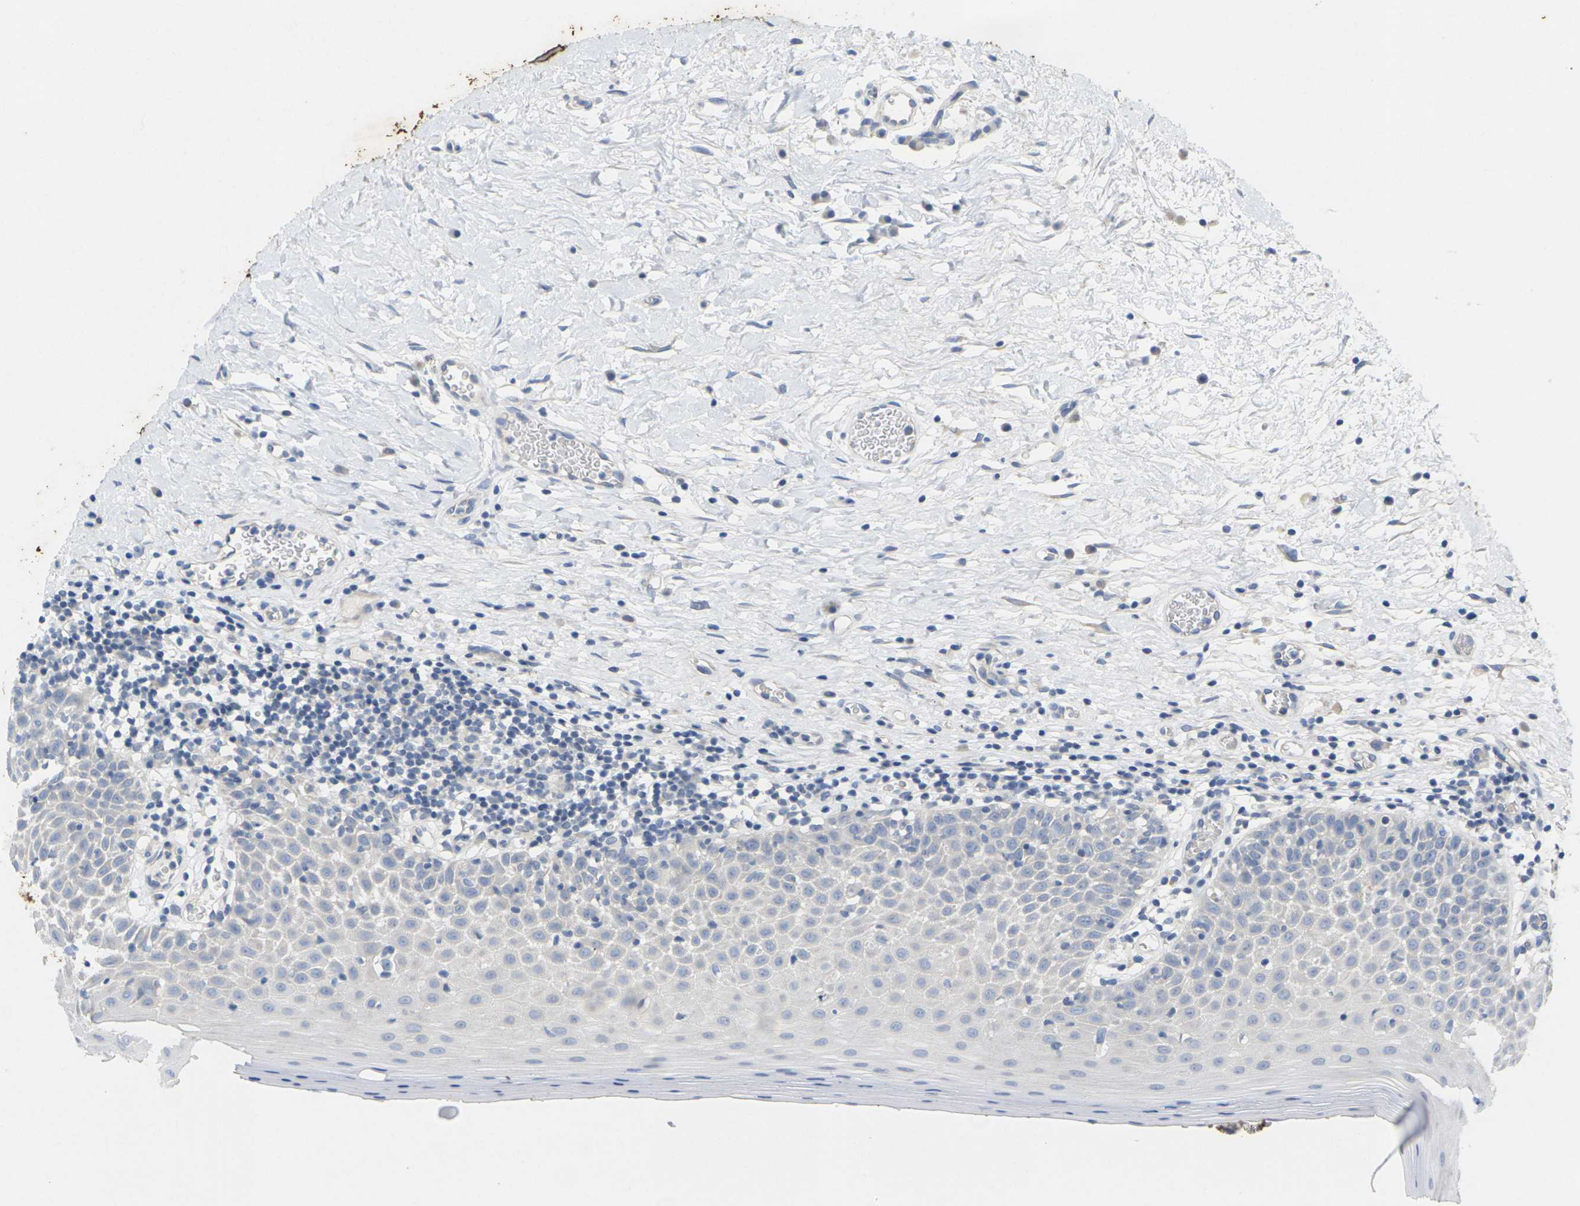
{"staining": {"intensity": "negative", "quantity": "none", "location": "none"}, "tissue": "oral mucosa", "cell_type": "Squamous epithelial cells", "image_type": "normal", "snomed": [{"axis": "morphology", "description": "Normal tissue, NOS"}, {"axis": "topography", "description": "Skeletal muscle"}, {"axis": "topography", "description": "Oral tissue"}], "caption": "Immunohistochemistry histopathology image of normal oral mucosa stained for a protein (brown), which reveals no positivity in squamous epithelial cells. Brightfield microscopy of immunohistochemistry stained with DAB (3,3'-diaminobenzidine) (brown) and hematoxylin (blue), captured at high magnification.", "gene": "TNNI3", "patient": {"sex": "male", "age": 58}}